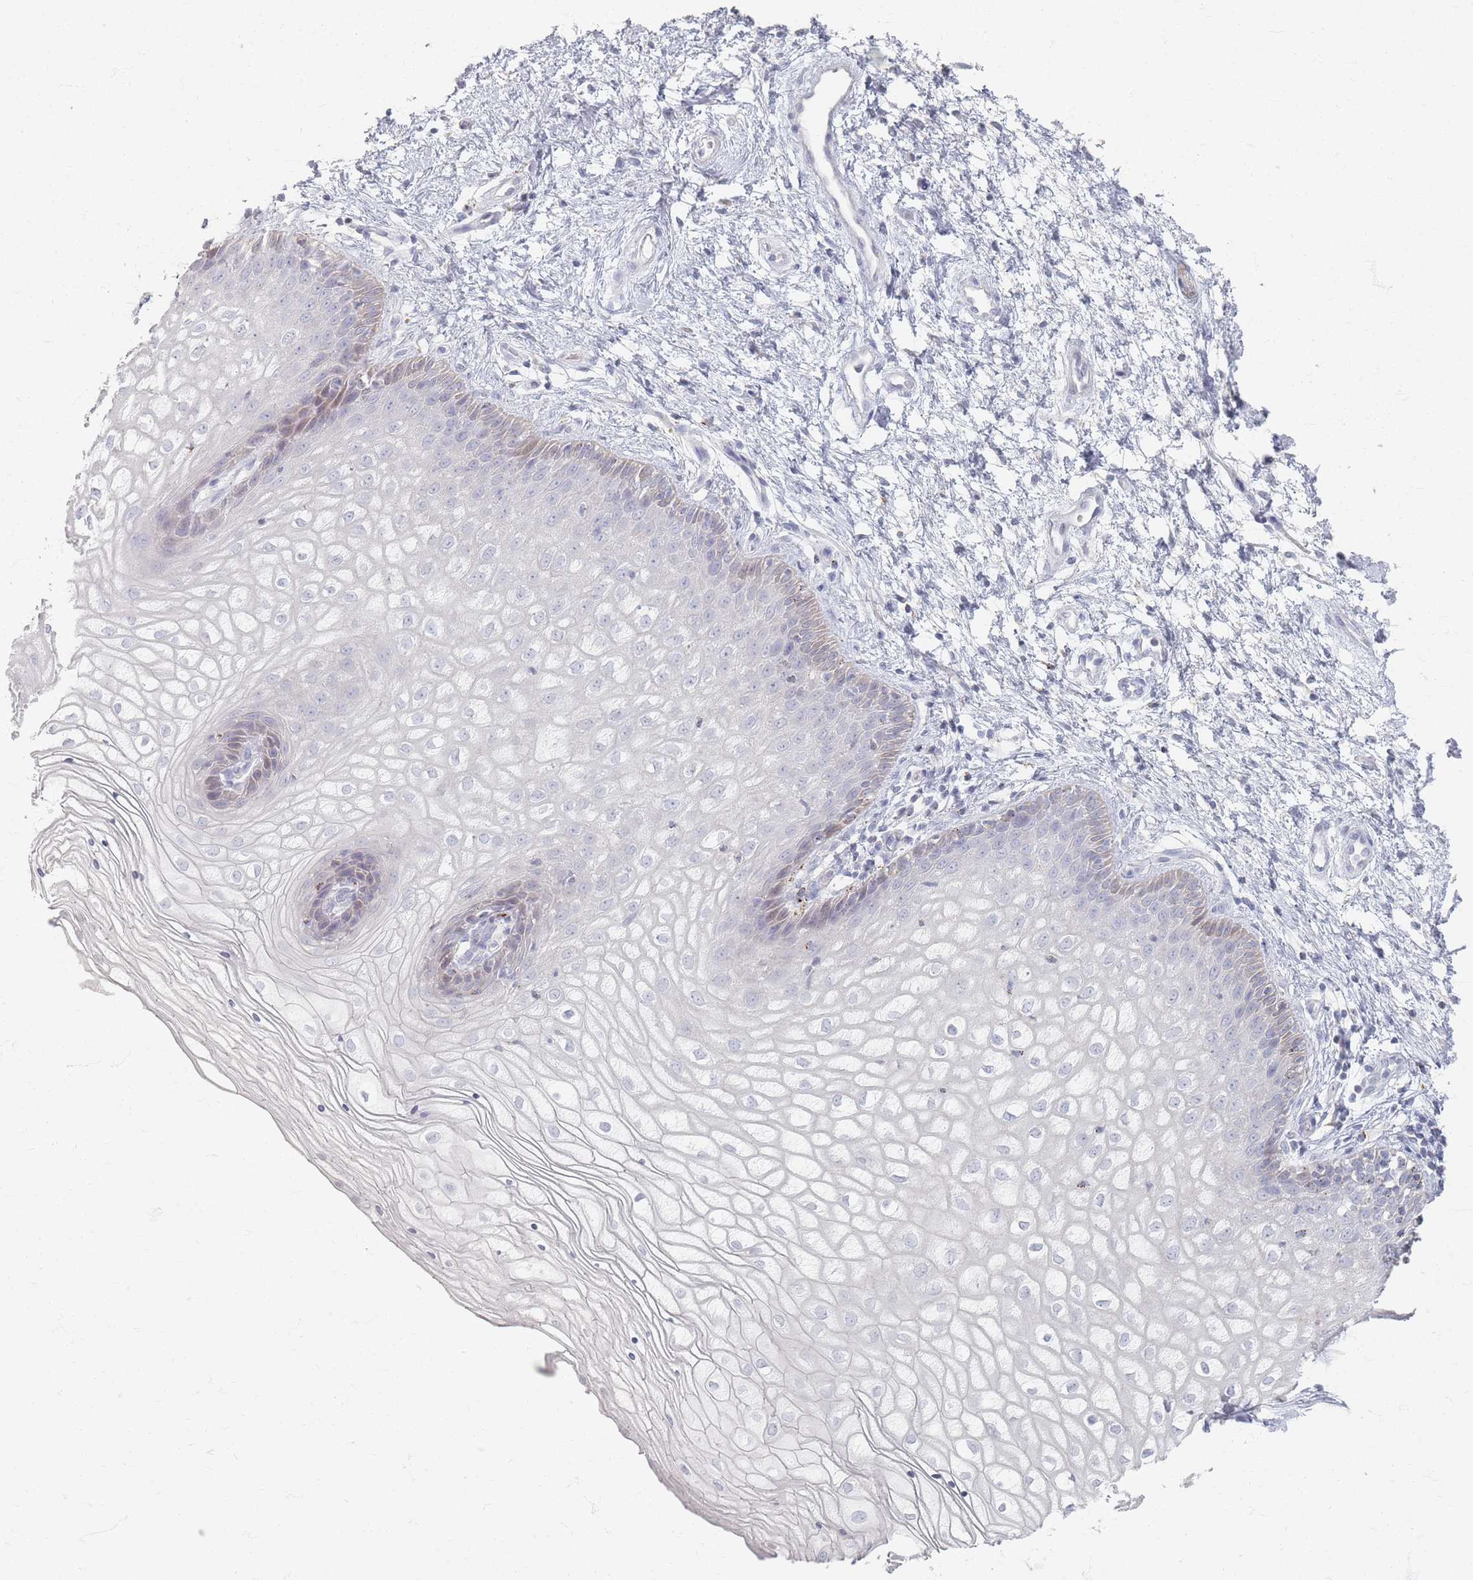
{"staining": {"intensity": "moderate", "quantity": "<25%", "location": "cytoplasmic/membranous"}, "tissue": "vagina", "cell_type": "Squamous epithelial cells", "image_type": "normal", "snomed": [{"axis": "morphology", "description": "Normal tissue, NOS"}, {"axis": "topography", "description": "Vagina"}], "caption": "IHC staining of normal vagina, which exhibits low levels of moderate cytoplasmic/membranous positivity in approximately <25% of squamous epithelial cells indicating moderate cytoplasmic/membranous protein expression. The staining was performed using DAB (3,3'-diaminobenzidine) (brown) for protein detection and nuclei were counterstained in hematoxylin (blue).", "gene": "ENSG00000251357", "patient": {"sex": "female", "age": 34}}